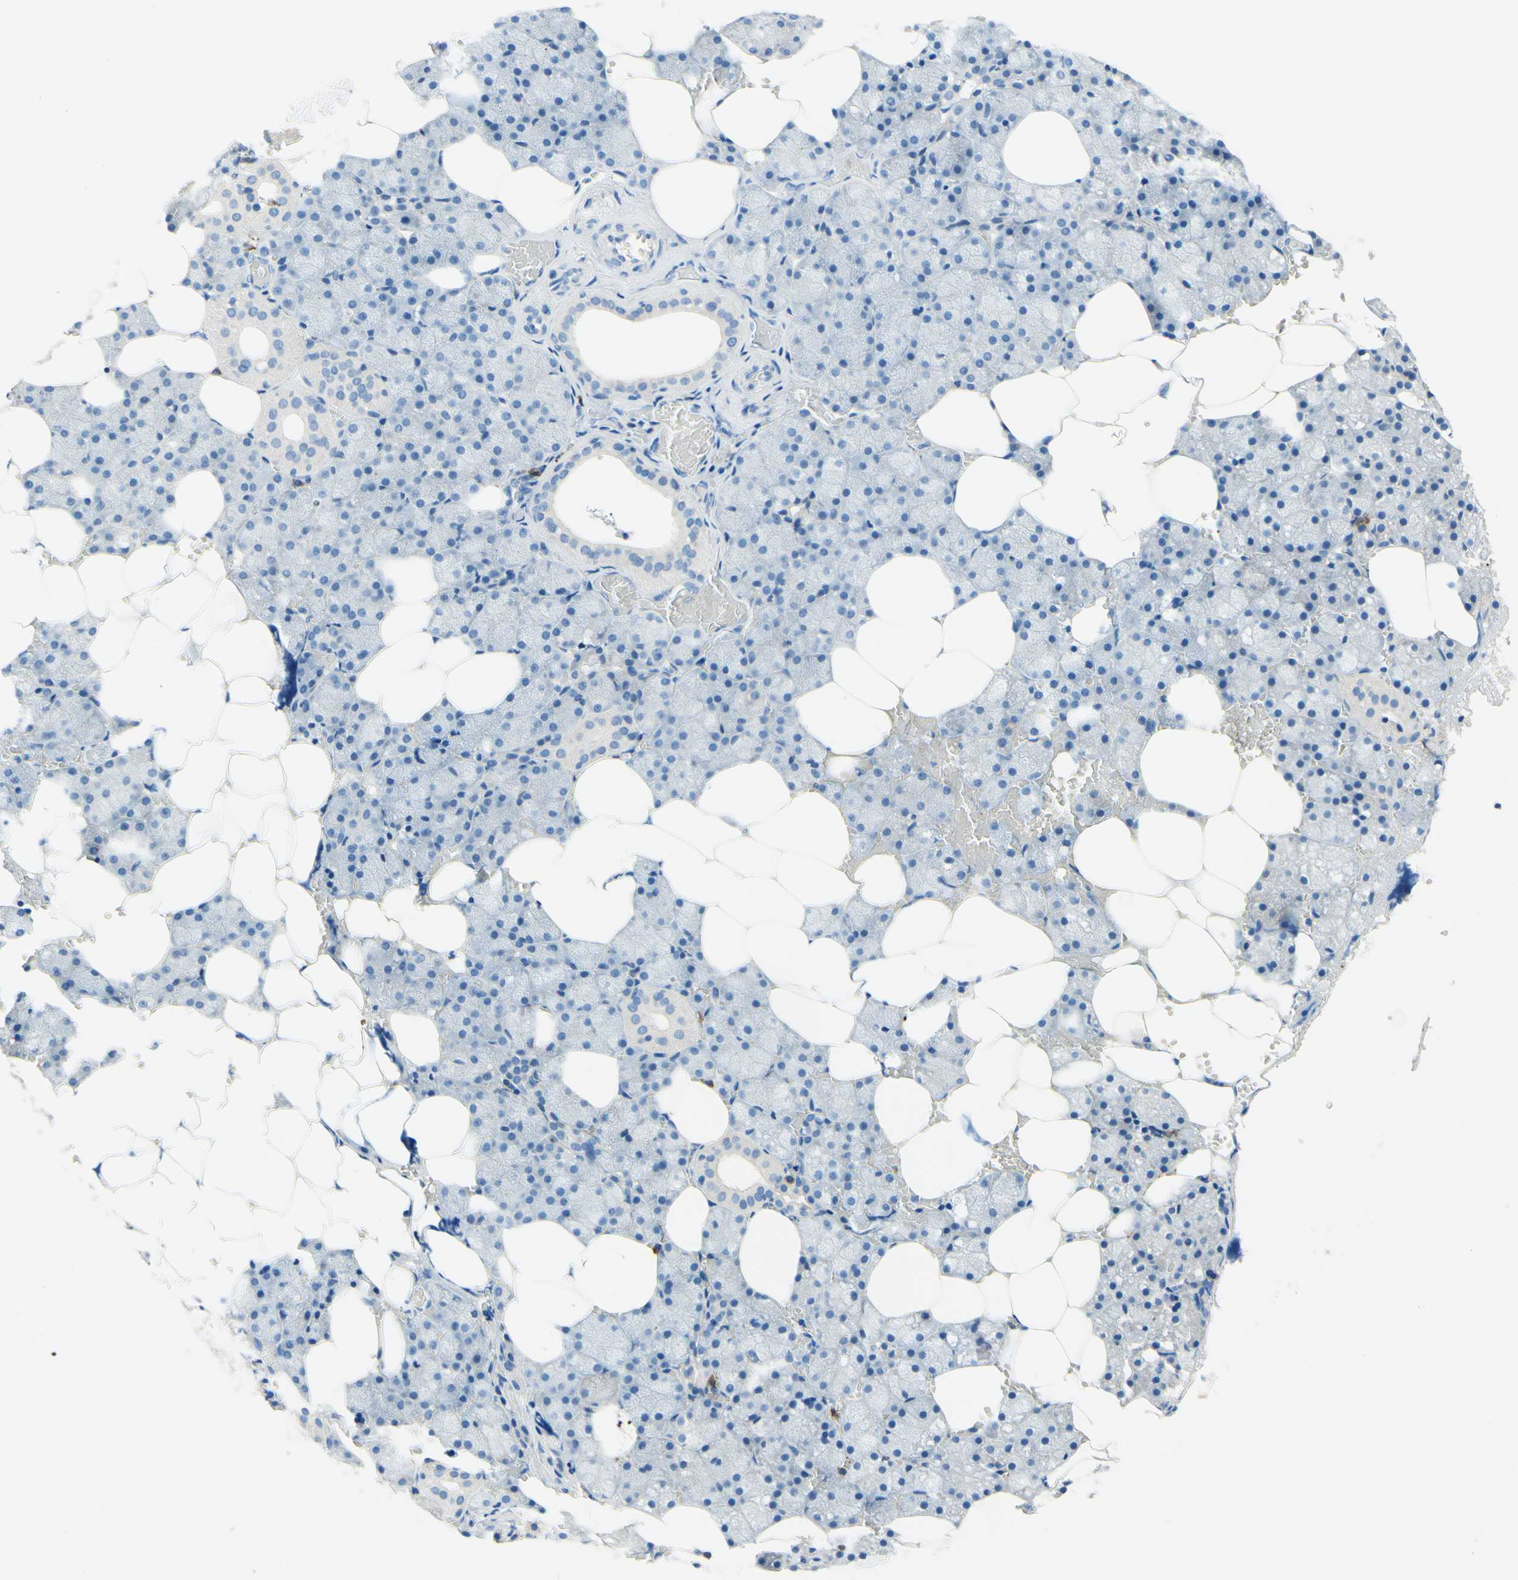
{"staining": {"intensity": "negative", "quantity": "none", "location": "none"}, "tissue": "salivary gland", "cell_type": "Glandular cells", "image_type": "normal", "snomed": [{"axis": "morphology", "description": "Normal tissue, NOS"}, {"axis": "topography", "description": "Salivary gland"}], "caption": "DAB (3,3'-diaminobenzidine) immunohistochemical staining of normal human salivary gland demonstrates no significant expression in glandular cells. The staining was performed using DAB to visualize the protein expression in brown, while the nuclei were stained in blue with hematoxylin (Magnification: 20x).", "gene": "PASD1", "patient": {"sex": "male", "age": 62}}